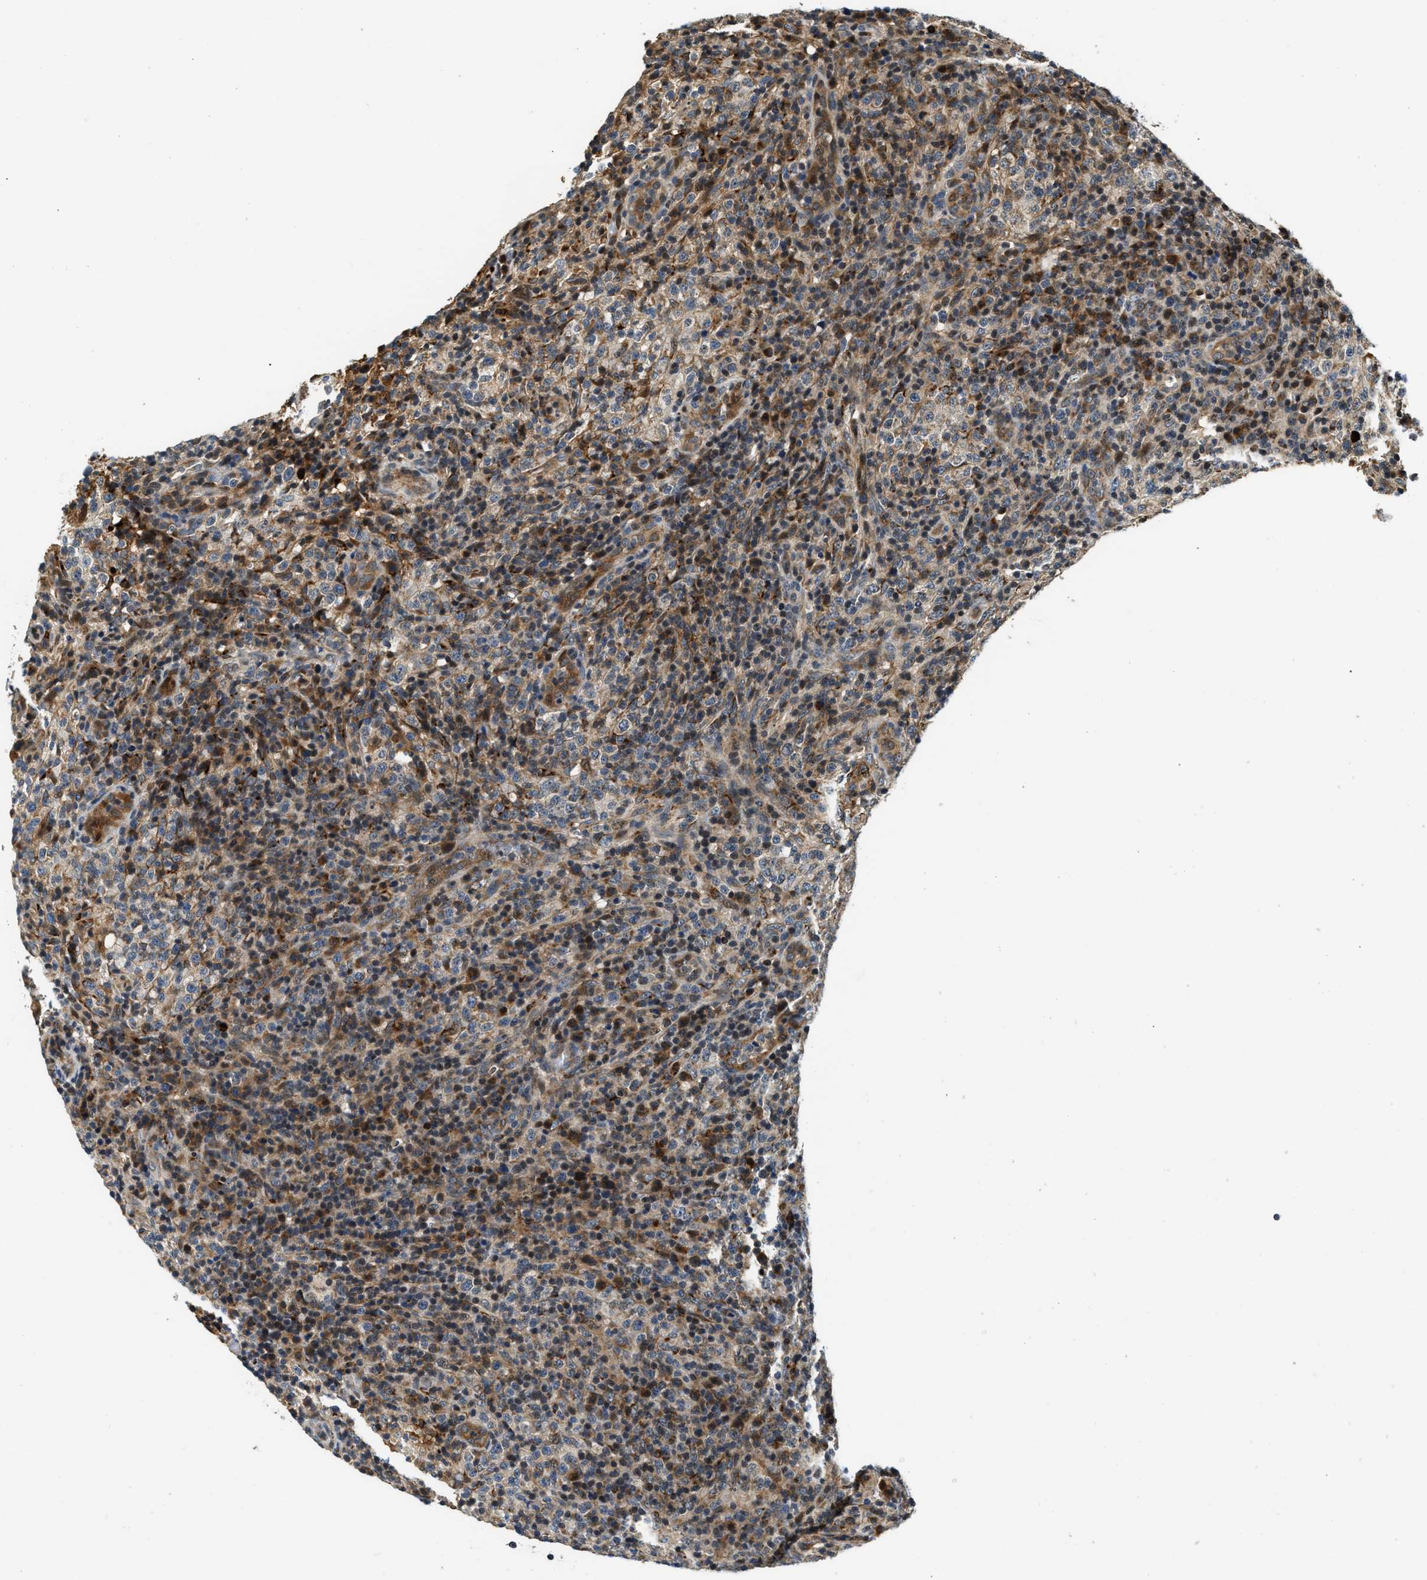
{"staining": {"intensity": "moderate", "quantity": "25%-75%", "location": "cytoplasmic/membranous"}, "tissue": "lymphoma", "cell_type": "Tumor cells", "image_type": "cancer", "snomed": [{"axis": "morphology", "description": "Malignant lymphoma, non-Hodgkin's type, High grade"}, {"axis": "topography", "description": "Lymph node"}], "caption": "An image of human lymphoma stained for a protein exhibits moderate cytoplasmic/membranous brown staining in tumor cells.", "gene": "EXTL2", "patient": {"sex": "female", "age": 76}}